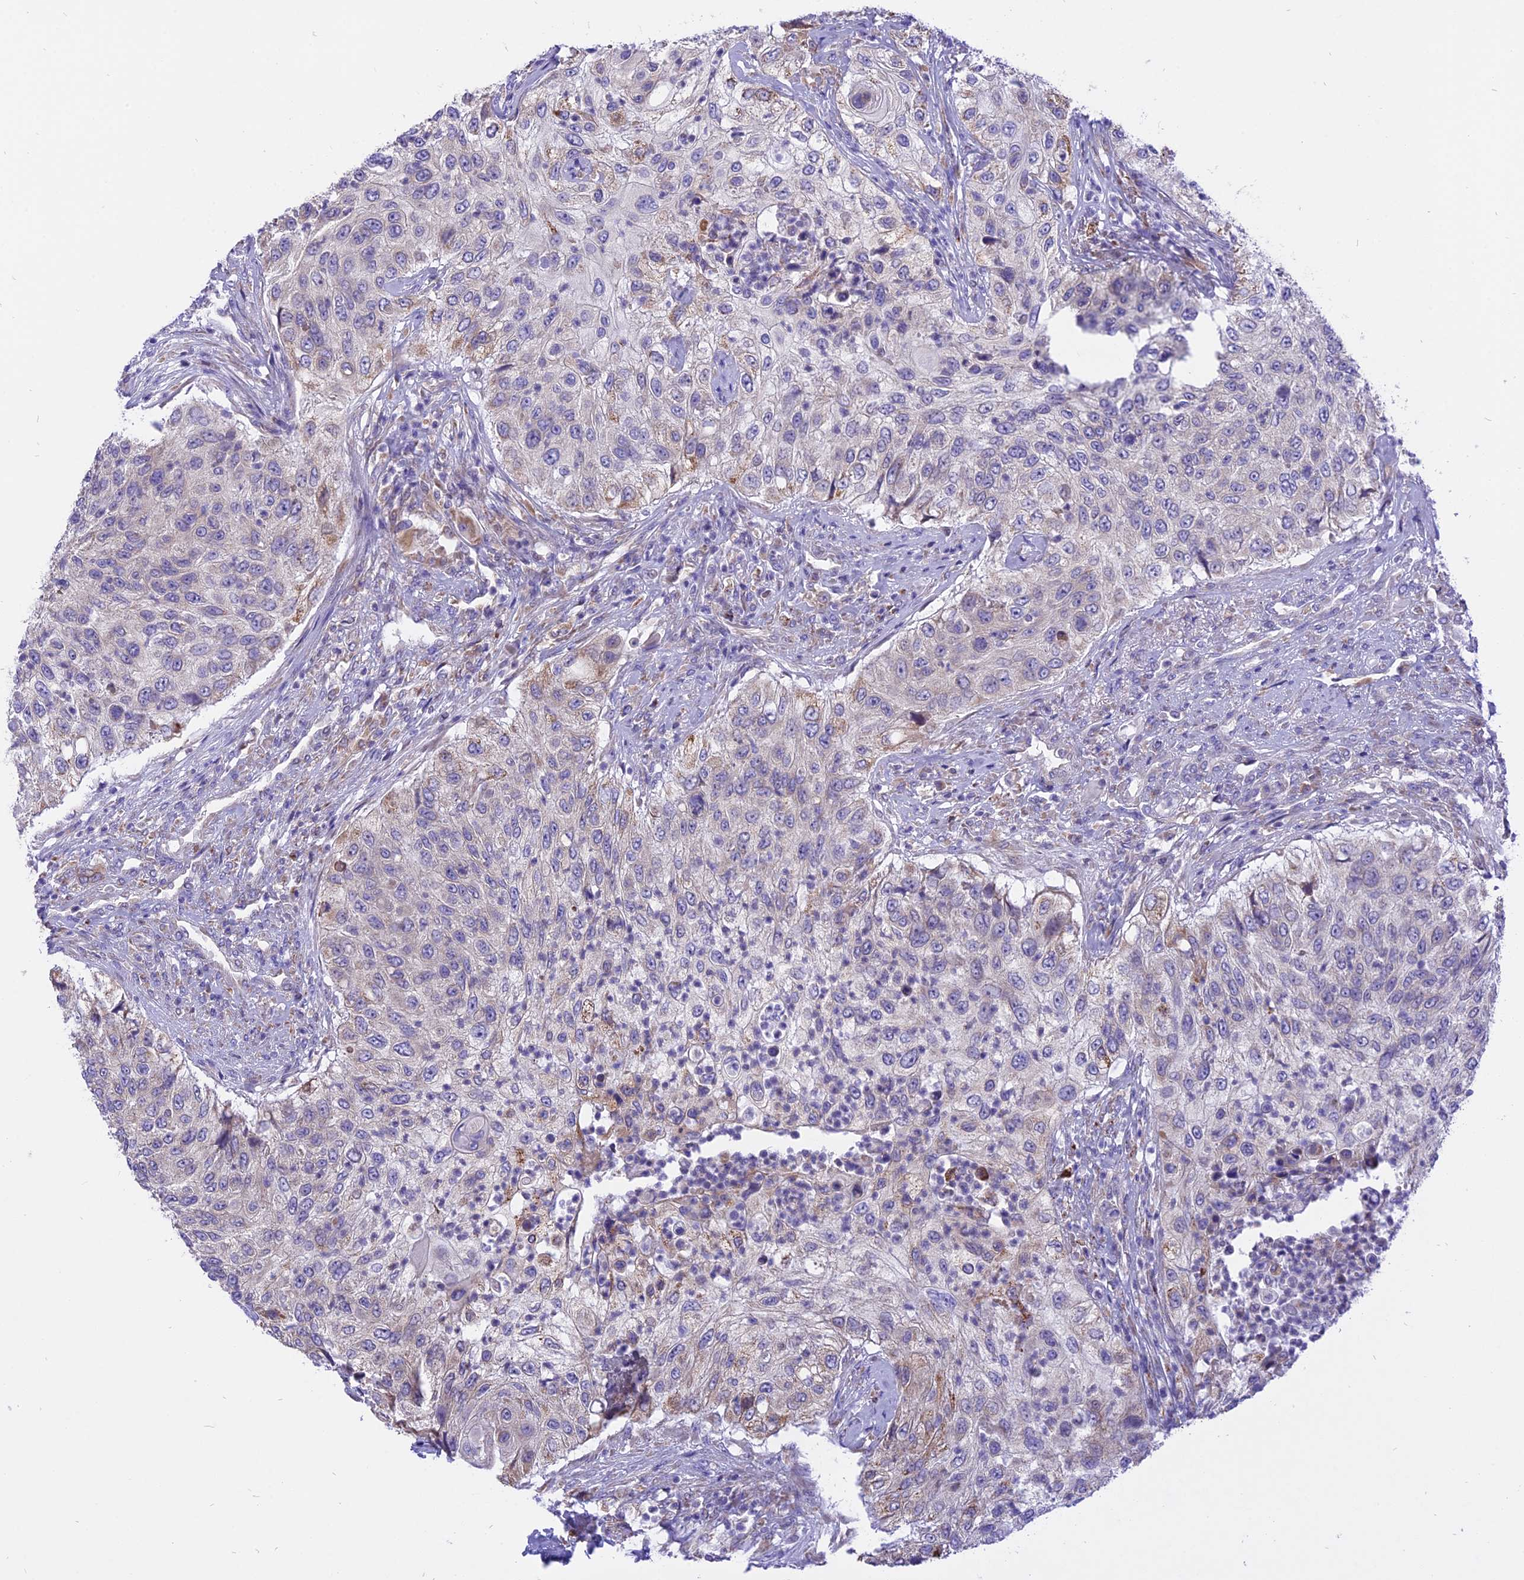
{"staining": {"intensity": "weak", "quantity": "<25%", "location": "cytoplasmic/membranous"}, "tissue": "urothelial cancer", "cell_type": "Tumor cells", "image_type": "cancer", "snomed": [{"axis": "morphology", "description": "Urothelial carcinoma, High grade"}, {"axis": "topography", "description": "Urinary bladder"}], "caption": "IHC of human high-grade urothelial carcinoma reveals no expression in tumor cells. (Brightfield microscopy of DAB immunohistochemistry at high magnification).", "gene": "ARMCX6", "patient": {"sex": "female", "age": 60}}